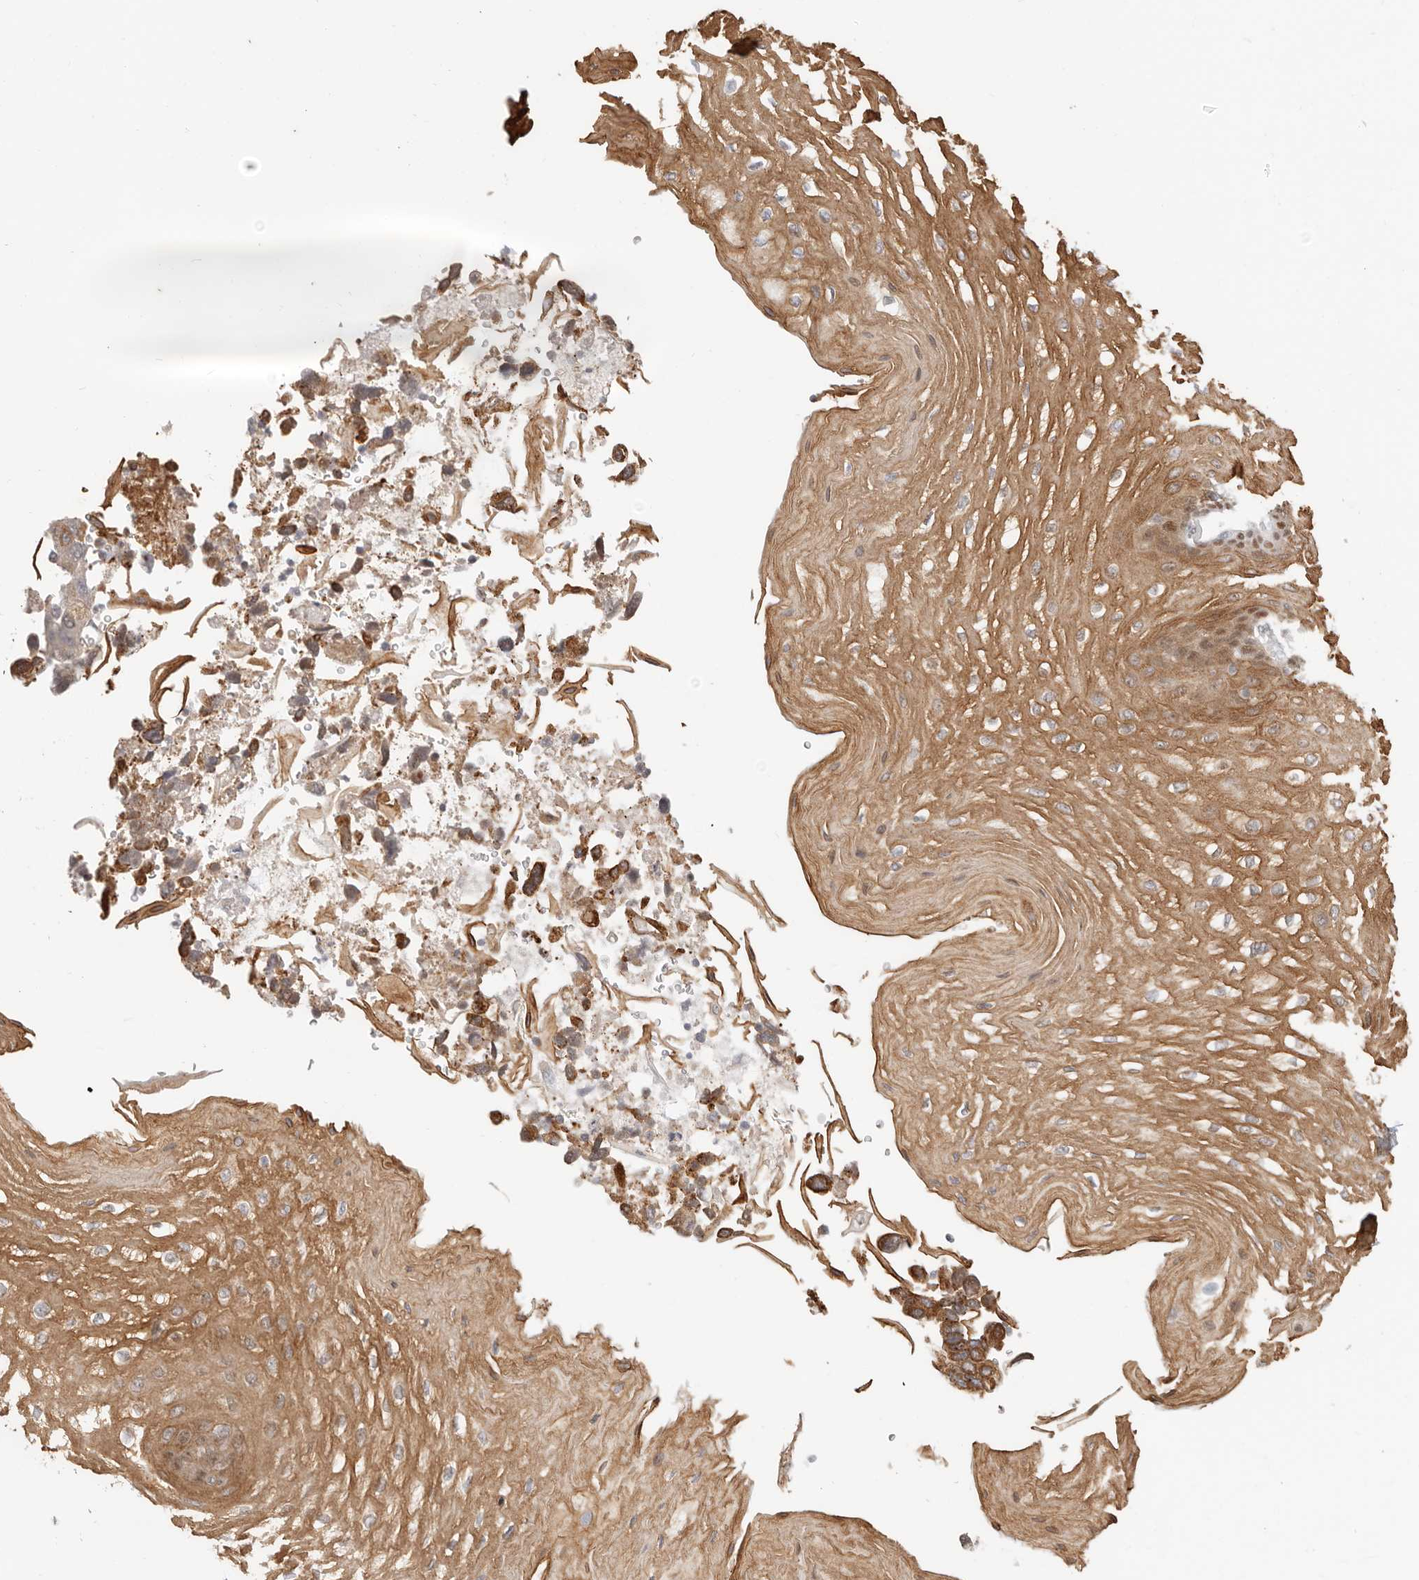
{"staining": {"intensity": "moderate", "quantity": ">75%", "location": "cytoplasmic/membranous,nuclear"}, "tissue": "esophagus", "cell_type": "Squamous epithelial cells", "image_type": "normal", "snomed": [{"axis": "morphology", "description": "Normal tissue, NOS"}, {"axis": "topography", "description": "Esophagus"}], "caption": "Protein staining by immunohistochemistry shows moderate cytoplasmic/membranous,nuclear positivity in about >75% of squamous epithelial cells in benign esophagus.", "gene": "RFC2", "patient": {"sex": "male", "age": 54}}